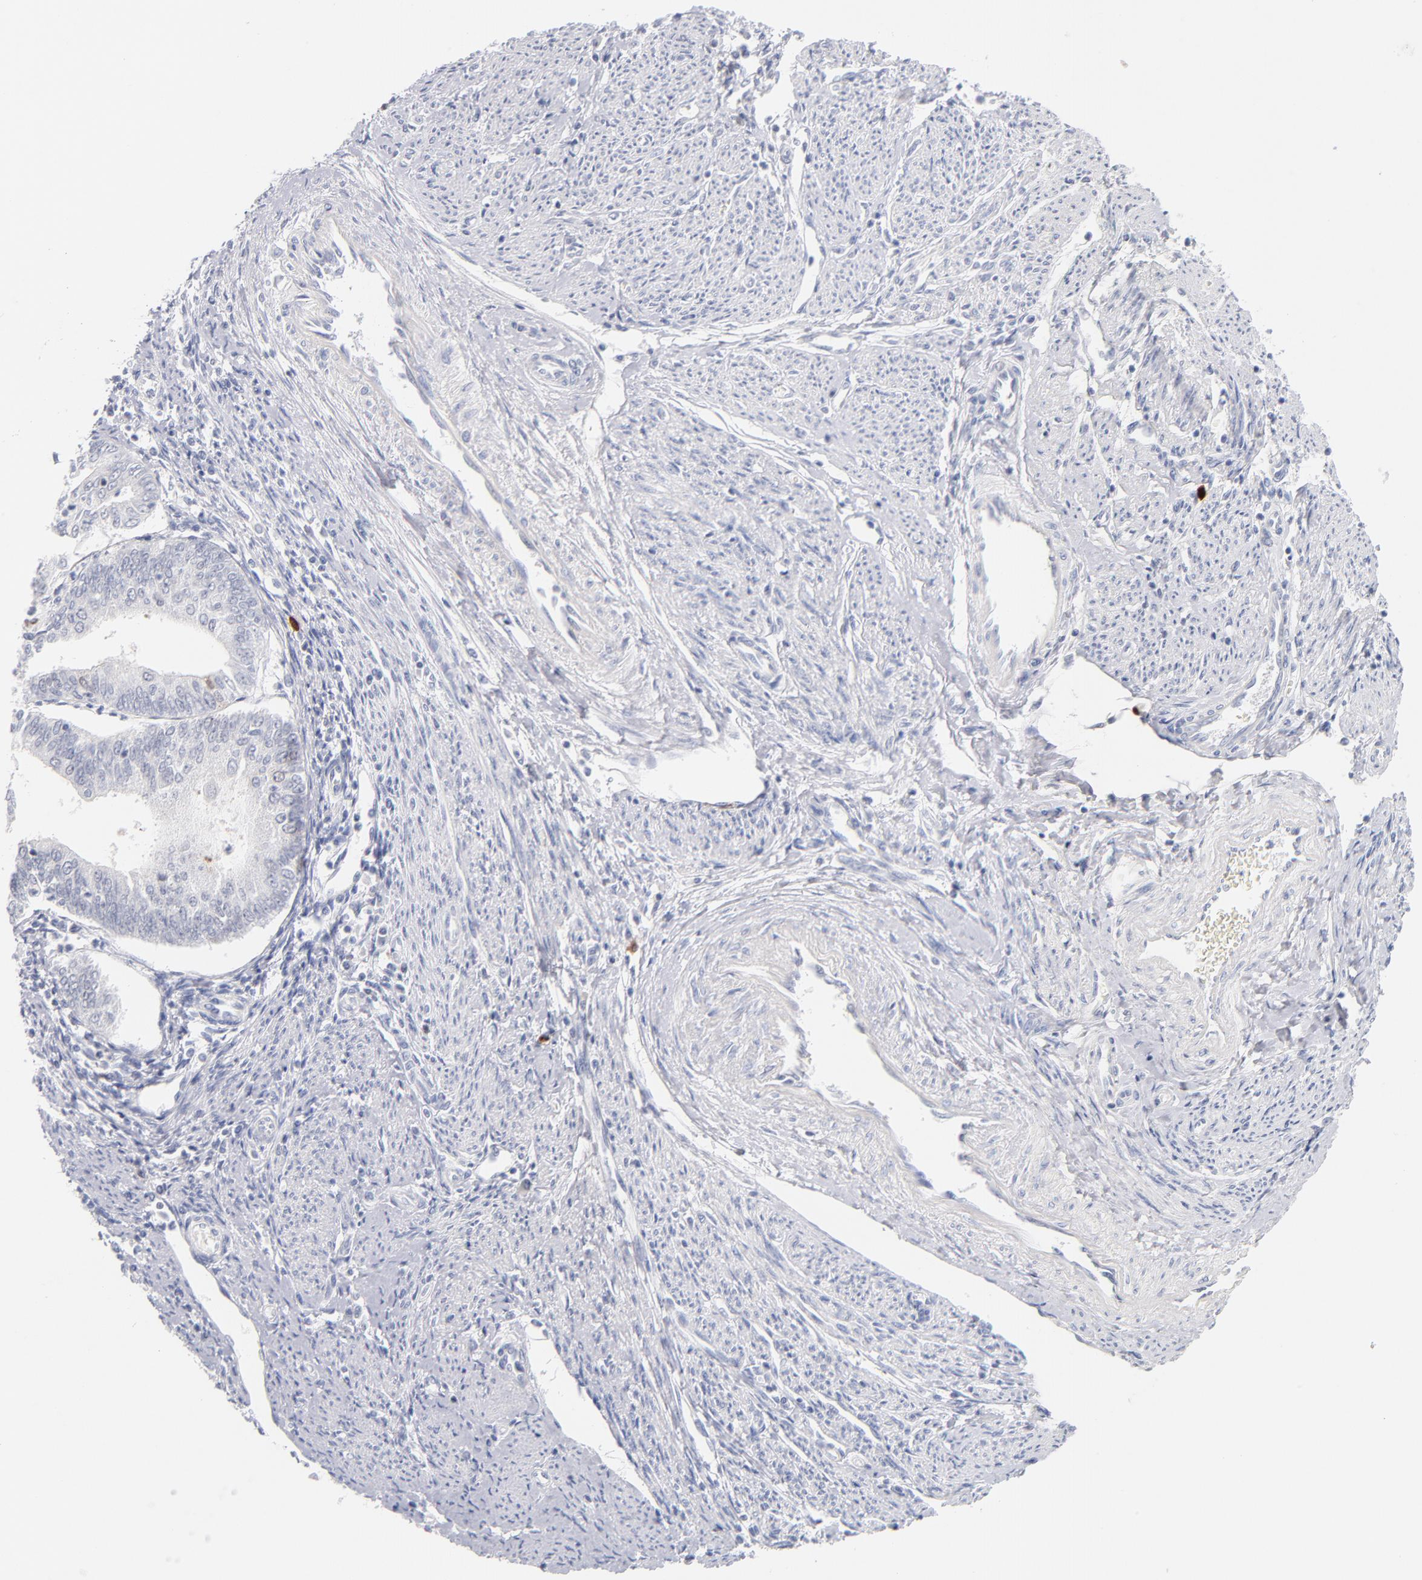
{"staining": {"intensity": "weak", "quantity": "<25%", "location": "cytoplasmic/membranous"}, "tissue": "endometrial cancer", "cell_type": "Tumor cells", "image_type": "cancer", "snomed": [{"axis": "morphology", "description": "Adenocarcinoma, NOS"}, {"axis": "topography", "description": "Endometrium"}], "caption": "This is an IHC photomicrograph of human endometrial cancer. There is no positivity in tumor cells.", "gene": "PARP1", "patient": {"sex": "female", "age": 75}}